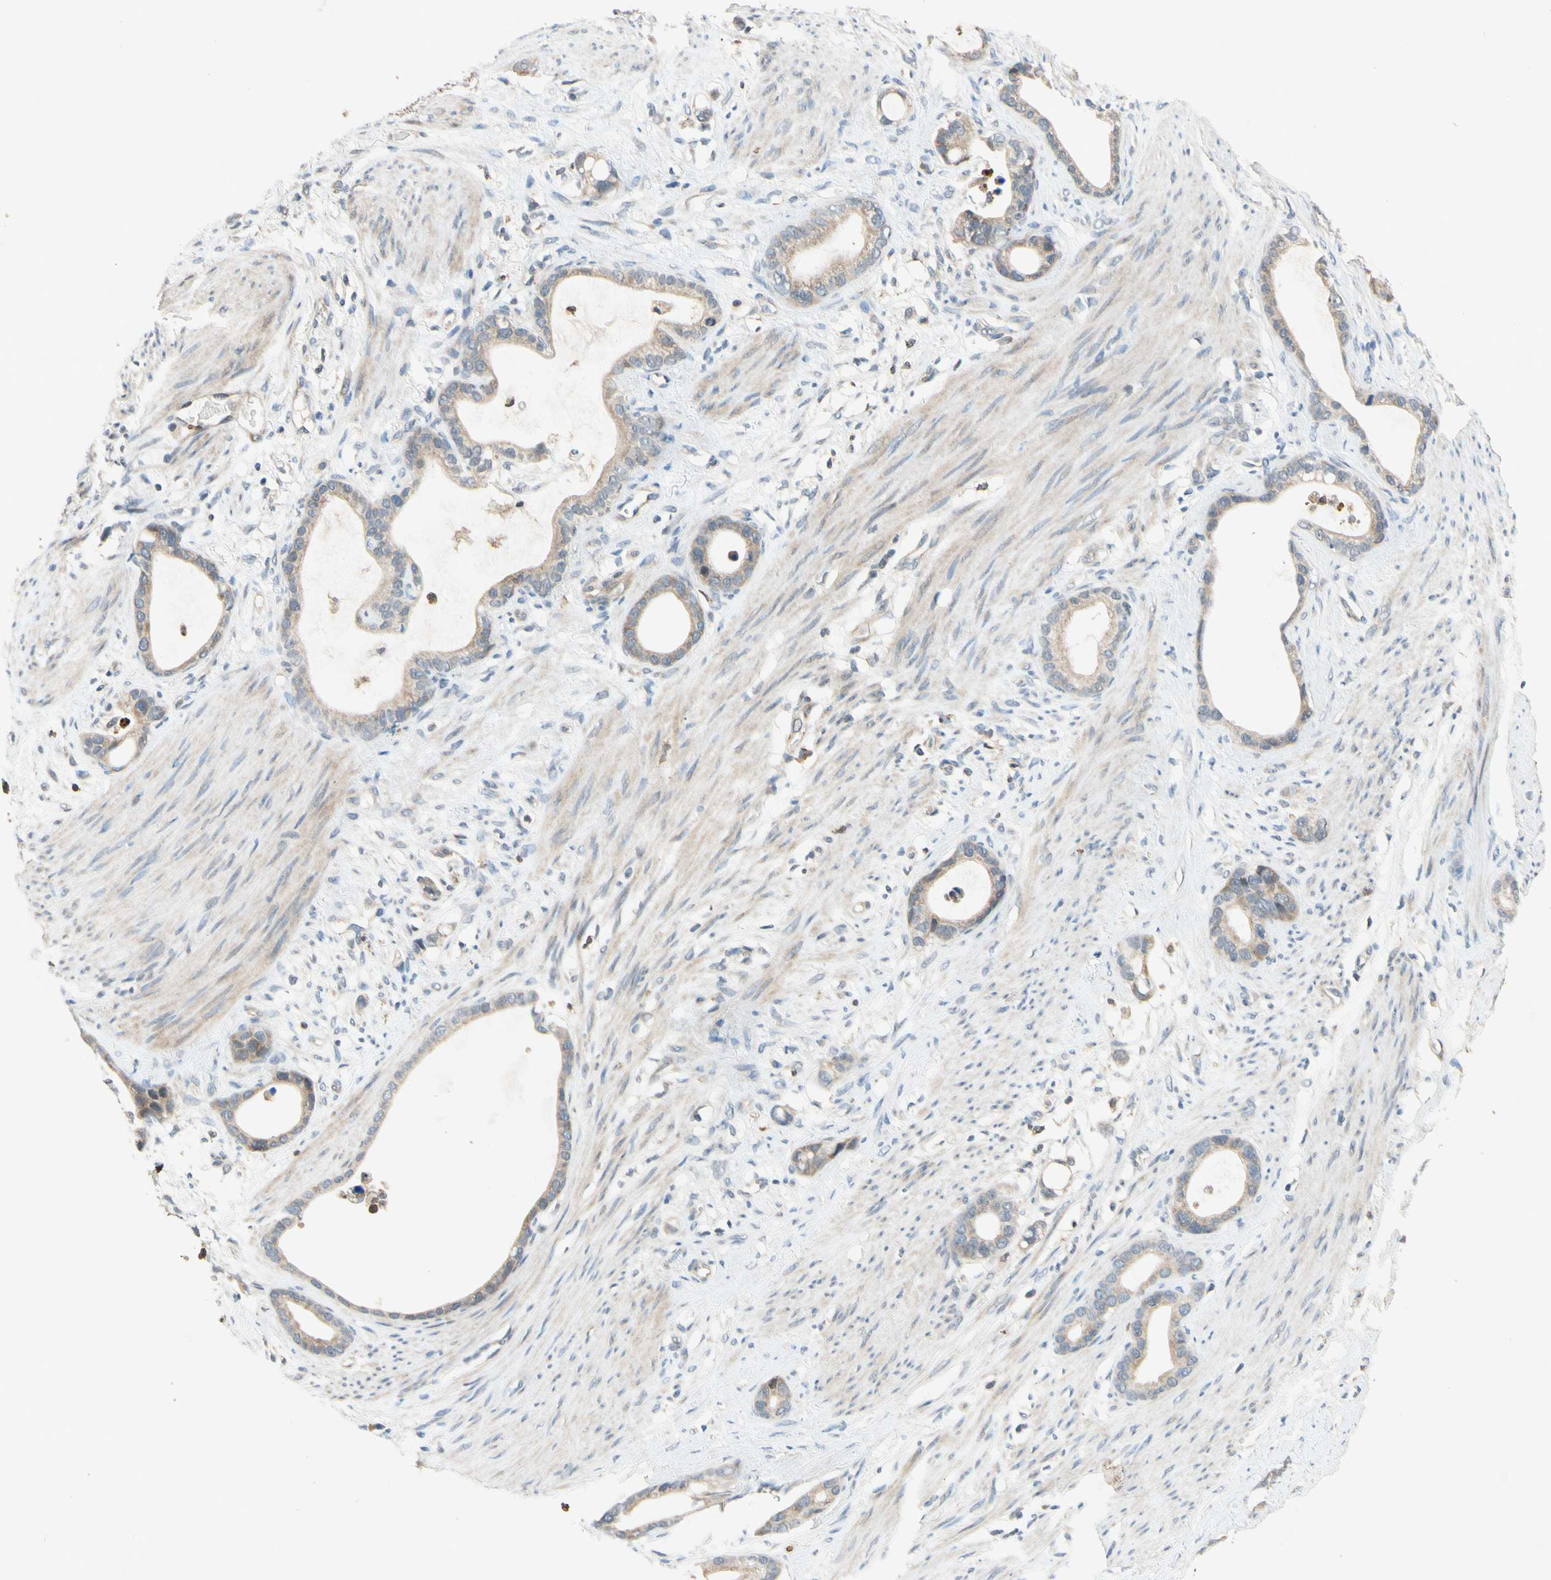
{"staining": {"intensity": "weak", "quantity": ">75%", "location": "cytoplasmic/membranous"}, "tissue": "stomach cancer", "cell_type": "Tumor cells", "image_type": "cancer", "snomed": [{"axis": "morphology", "description": "Adenocarcinoma, NOS"}, {"axis": "topography", "description": "Stomach"}], "caption": "Protein staining demonstrates weak cytoplasmic/membranous staining in about >75% of tumor cells in adenocarcinoma (stomach).", "gene": "GATA1", "patient": {"sex": "female", "age": 75}}